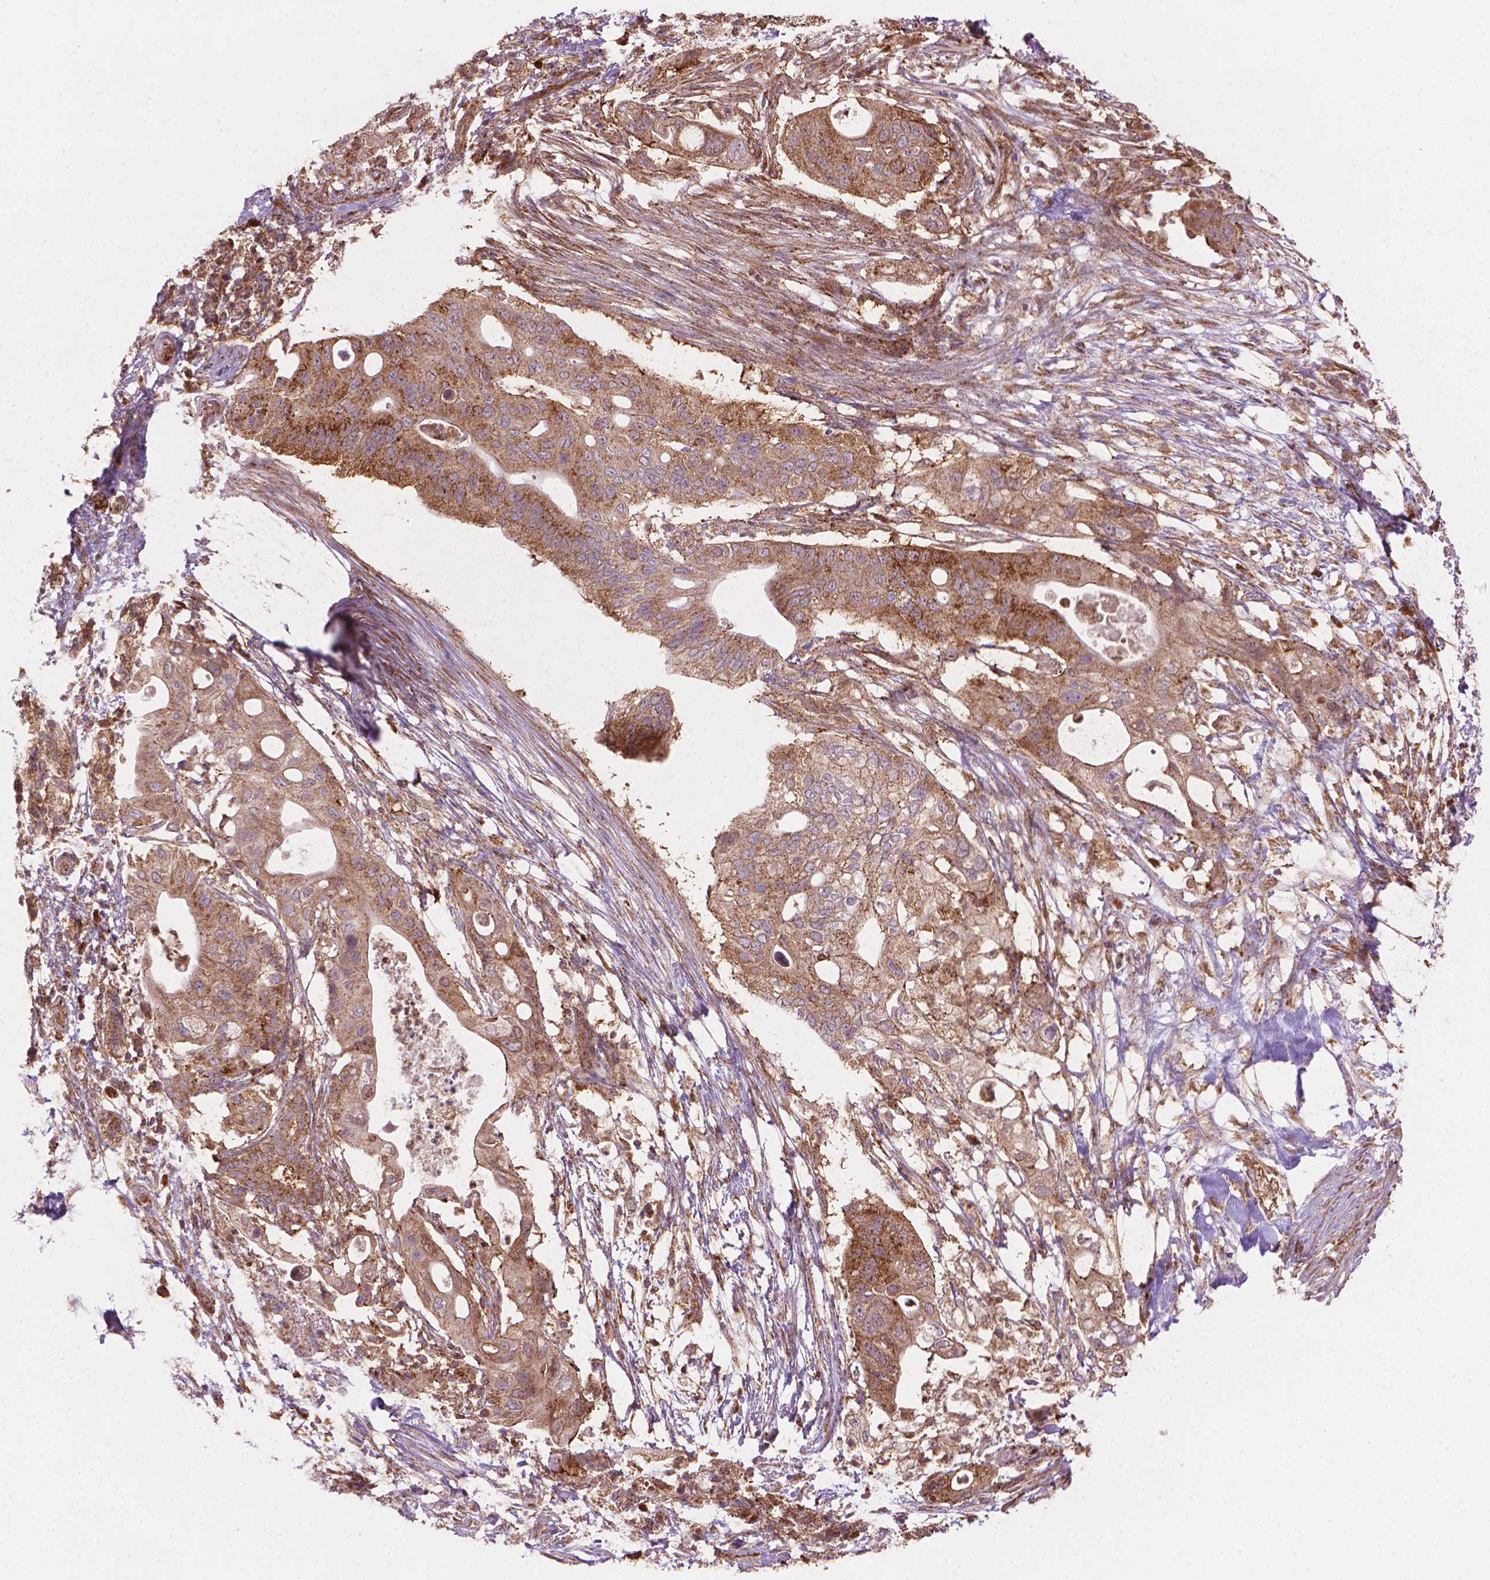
{"staining": {"intensity": "moderate", "quantity": "<25%", "location": "cytoplasmic/membranous"}, "tissue": "pancreatic cancer", "cell_type": "Tumor cells", "image_type": "cancer", "snomed": [{"axis": "morphology", "description": "Adenocarcinoma, NOS"}, {"axis": "topography", "description": "Pancreas"}], "caption": "Protein staining demonstrates moderate cytoplasmic/membranous staining in approximately <25% of tumor cells in adenocarcinoma (pancreatic). (Brightfield microscopy of DAB IHC at high magnification).", "gene": "VARS2", "patient": {"sex": "female", "age": 72}}